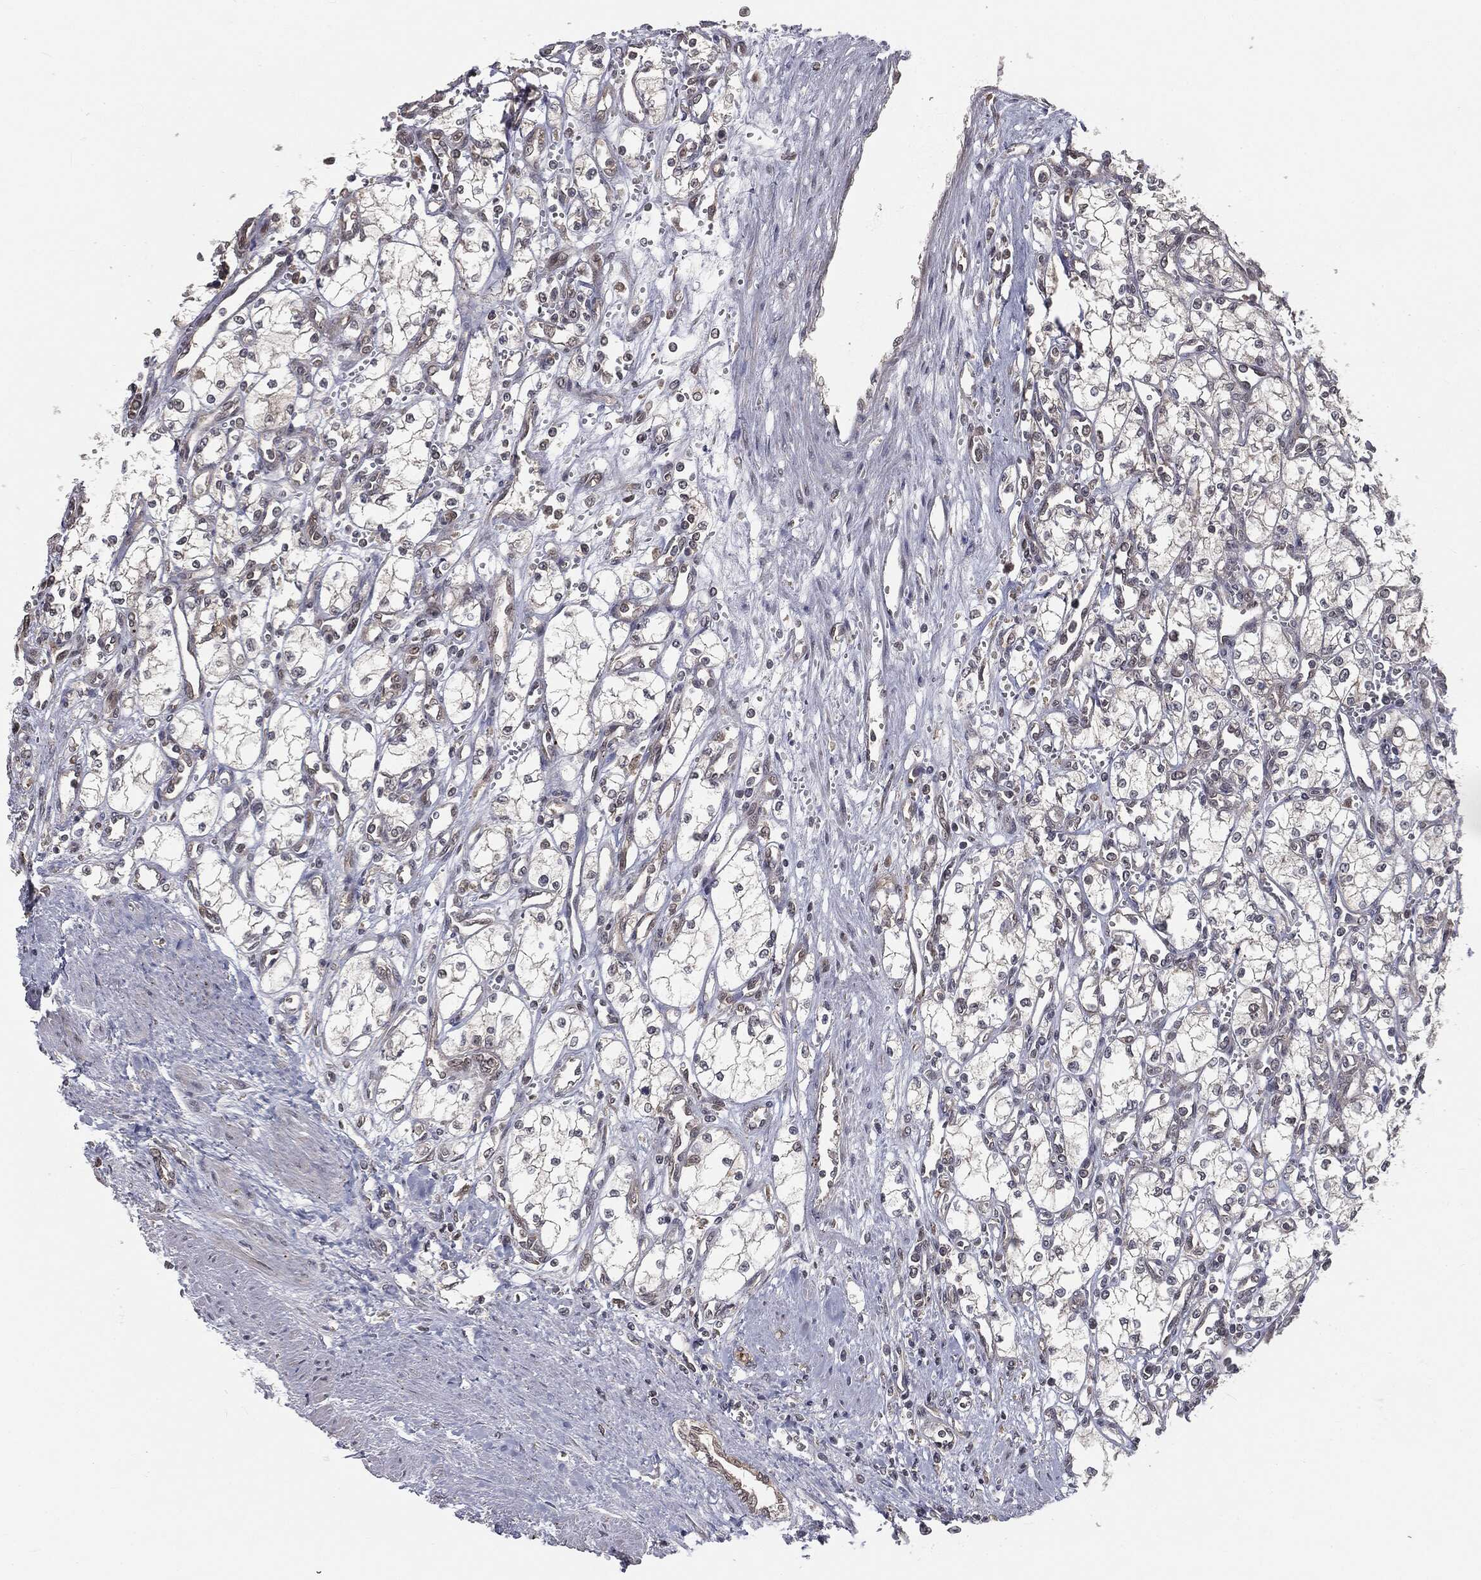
{"staining": {"intensity": "negative", "quantity": "none", "location": "none"}, "tissue": "renal cancer", "cell_type": "Tumor cells", "image_type": "cancer", "snomed": [{"axis": "morphology", "description": "Adenocarcinoma, NOS"}, {"axis": "topography", "description": "Kidney"}], "caption": "DAB immunohistochemical staining of renal cancer (adenocarcinoma) demonstrates no significant positivity in tumor cells.", "gene": "FBXO7", "patient": {"sex": "male", "age": 59}}